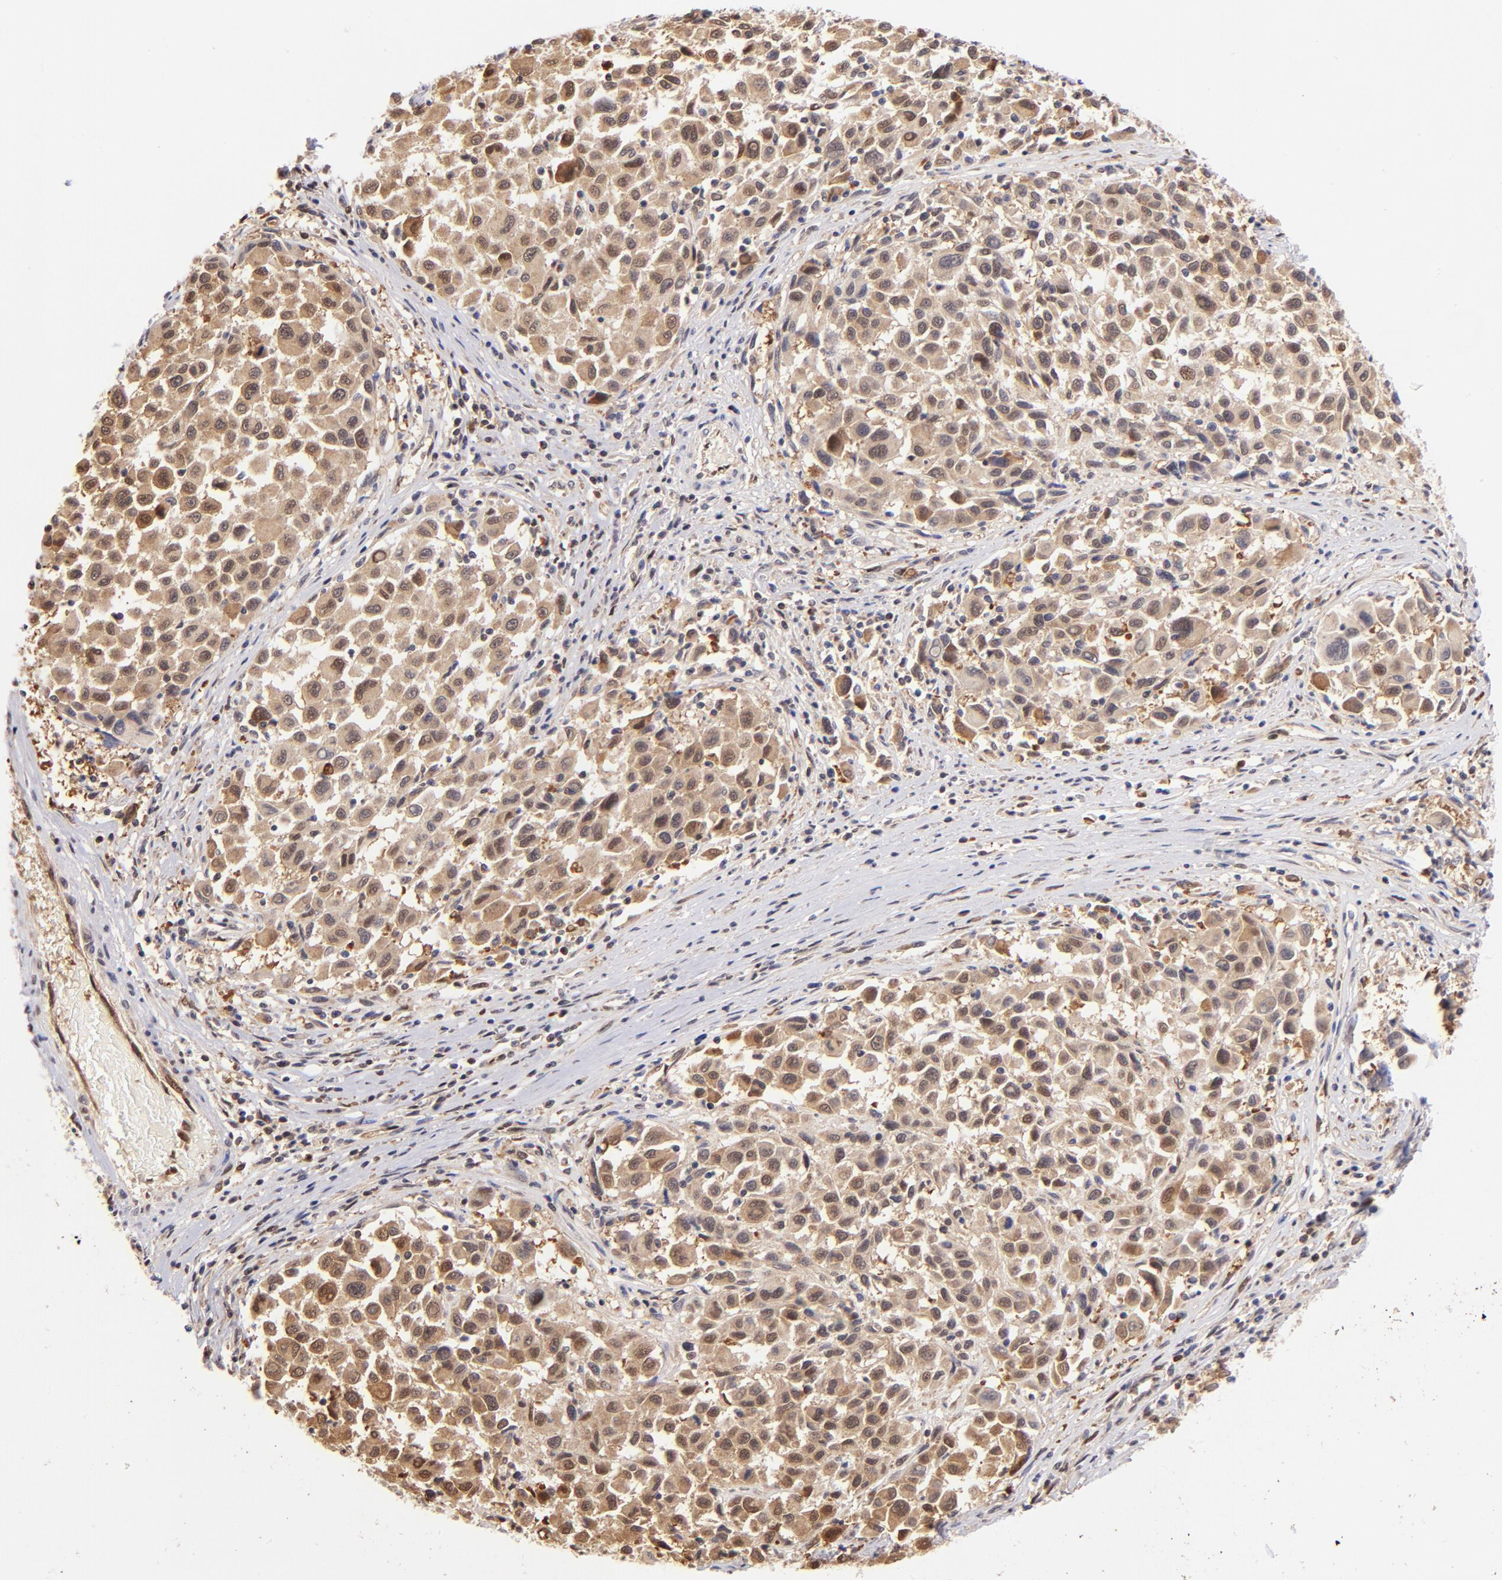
{"staining": {"intensity": "moderate", "quantity": ">75%", "location": "cytoplasmic/membranous,nuclear"}, "tissue": "melanoma", "cell_type": "Tumor cells", "image_type": "cancer", "snomed": [{"axis": "morphology", "description": "Malignant melanoma, Metastatic site"}, {"axis": "topography", "description": "Lymph node"}], "caption": "A high-resolution histopathology image shows immunohistochemistry (IHC) staining of melanoma, which displays moderate cytoplasmic/membranous and nuclear positivity in about >75% of tumor cells.", "gene": "YWHAB", "patient": {"sex": "male", "age": 61}}